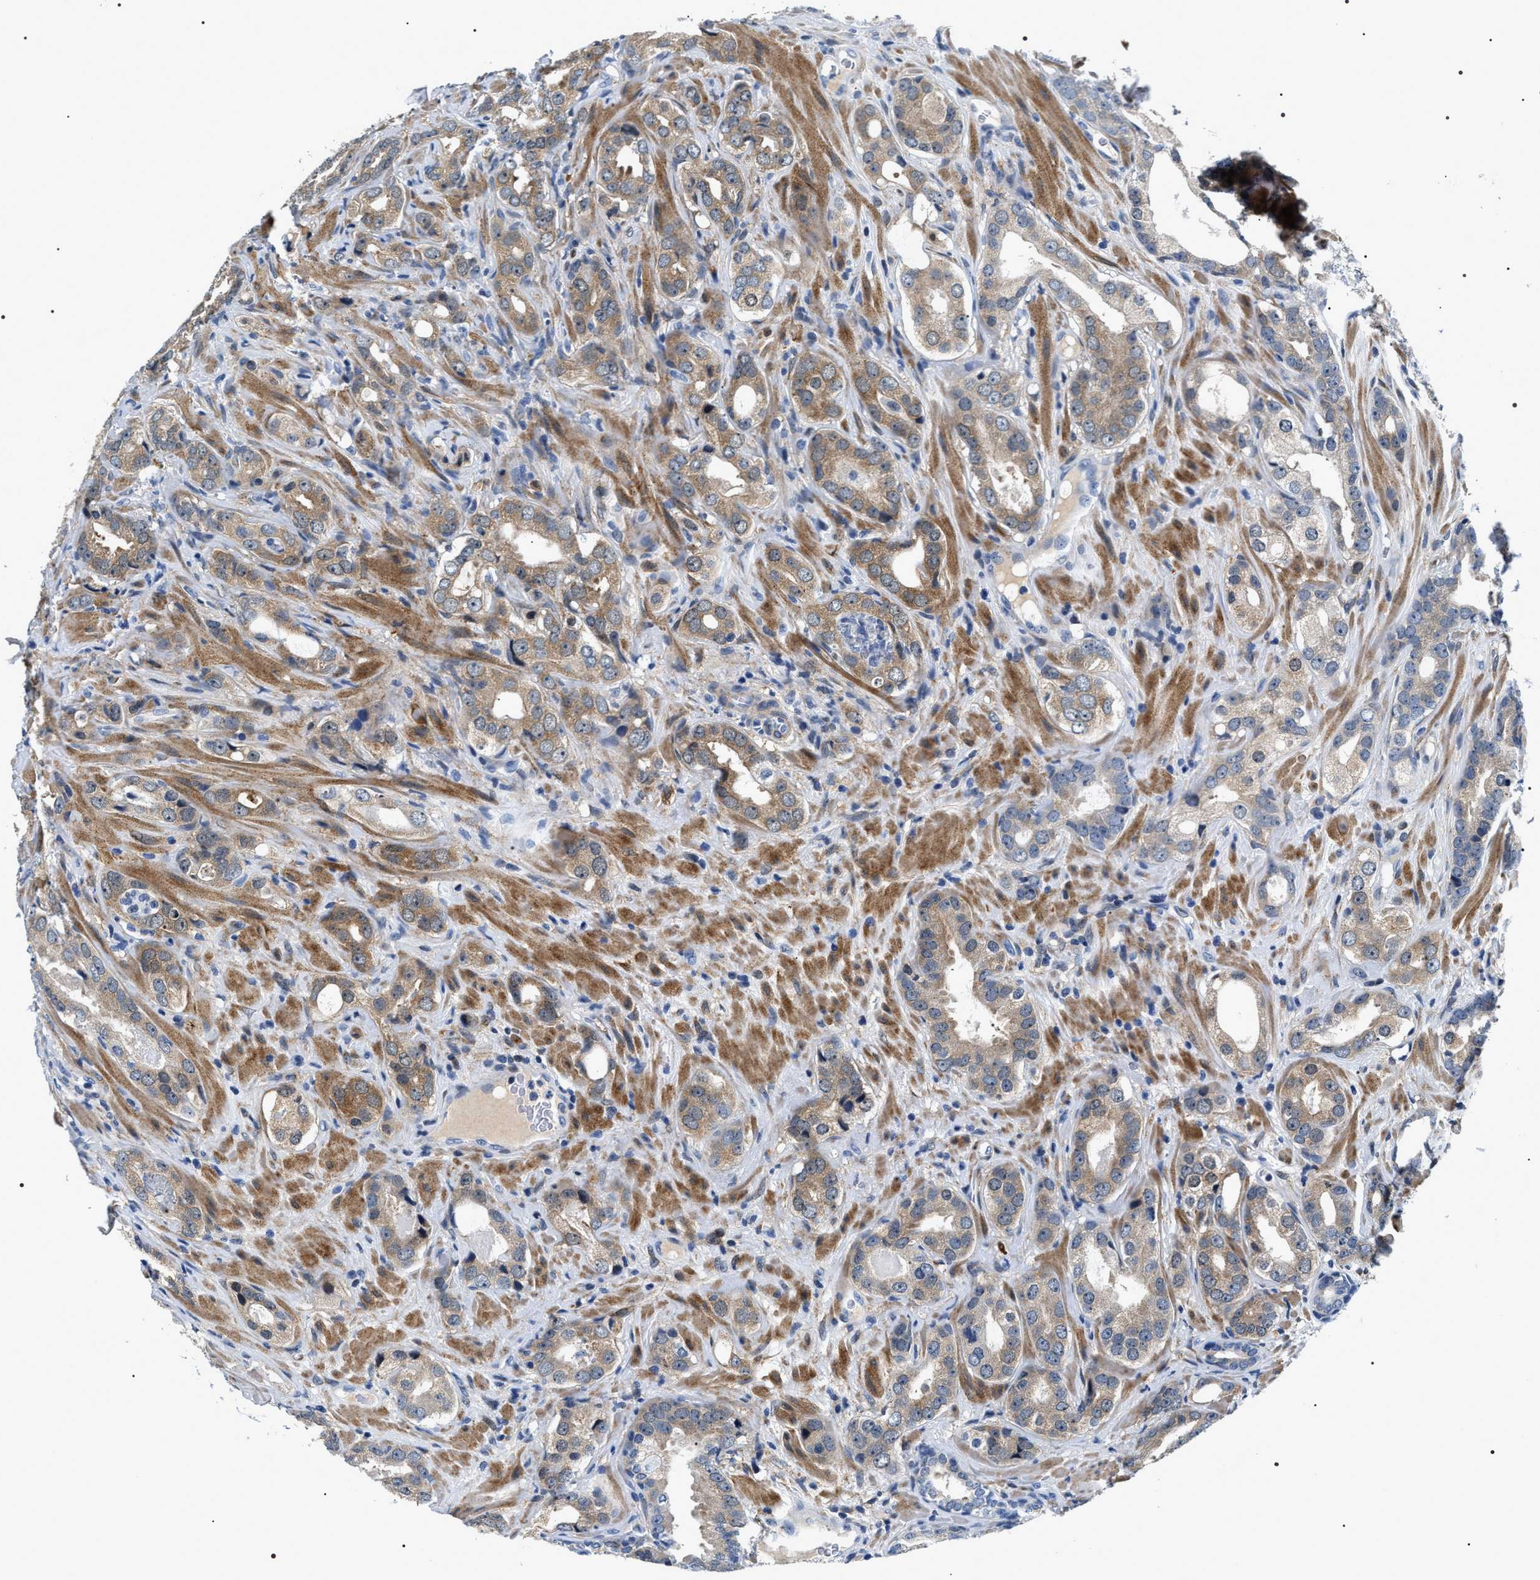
{"staining": {"intensity": "moderate", "quantity": ">75%", "location": "cytoplasmic/membranous"}, "tissue": "prostate cancer", "cell_type": "Tumor cells", "image_type": "cancer", "snomed": [{"axis": "morphology", "description": "Adenocarcinoma, High grade"}, {"axis": "topography", "description": "Prostate"}], "caption": "Brown immunohistochemical staining in human prostate cancer (high-grade adenocarcinoma) shows moderate cytoplasmic/membranous positivity in approximately >75% of tumor cells. The staining was performed using DAB (3,3'-diaminobenzidine) to visualize the protein expression in brown, while the nuclei were stained in blue with hematoxylin (Magnification: 20x).", "gene": "BAG2", "patient": {"sex": "male", "age": 63}}